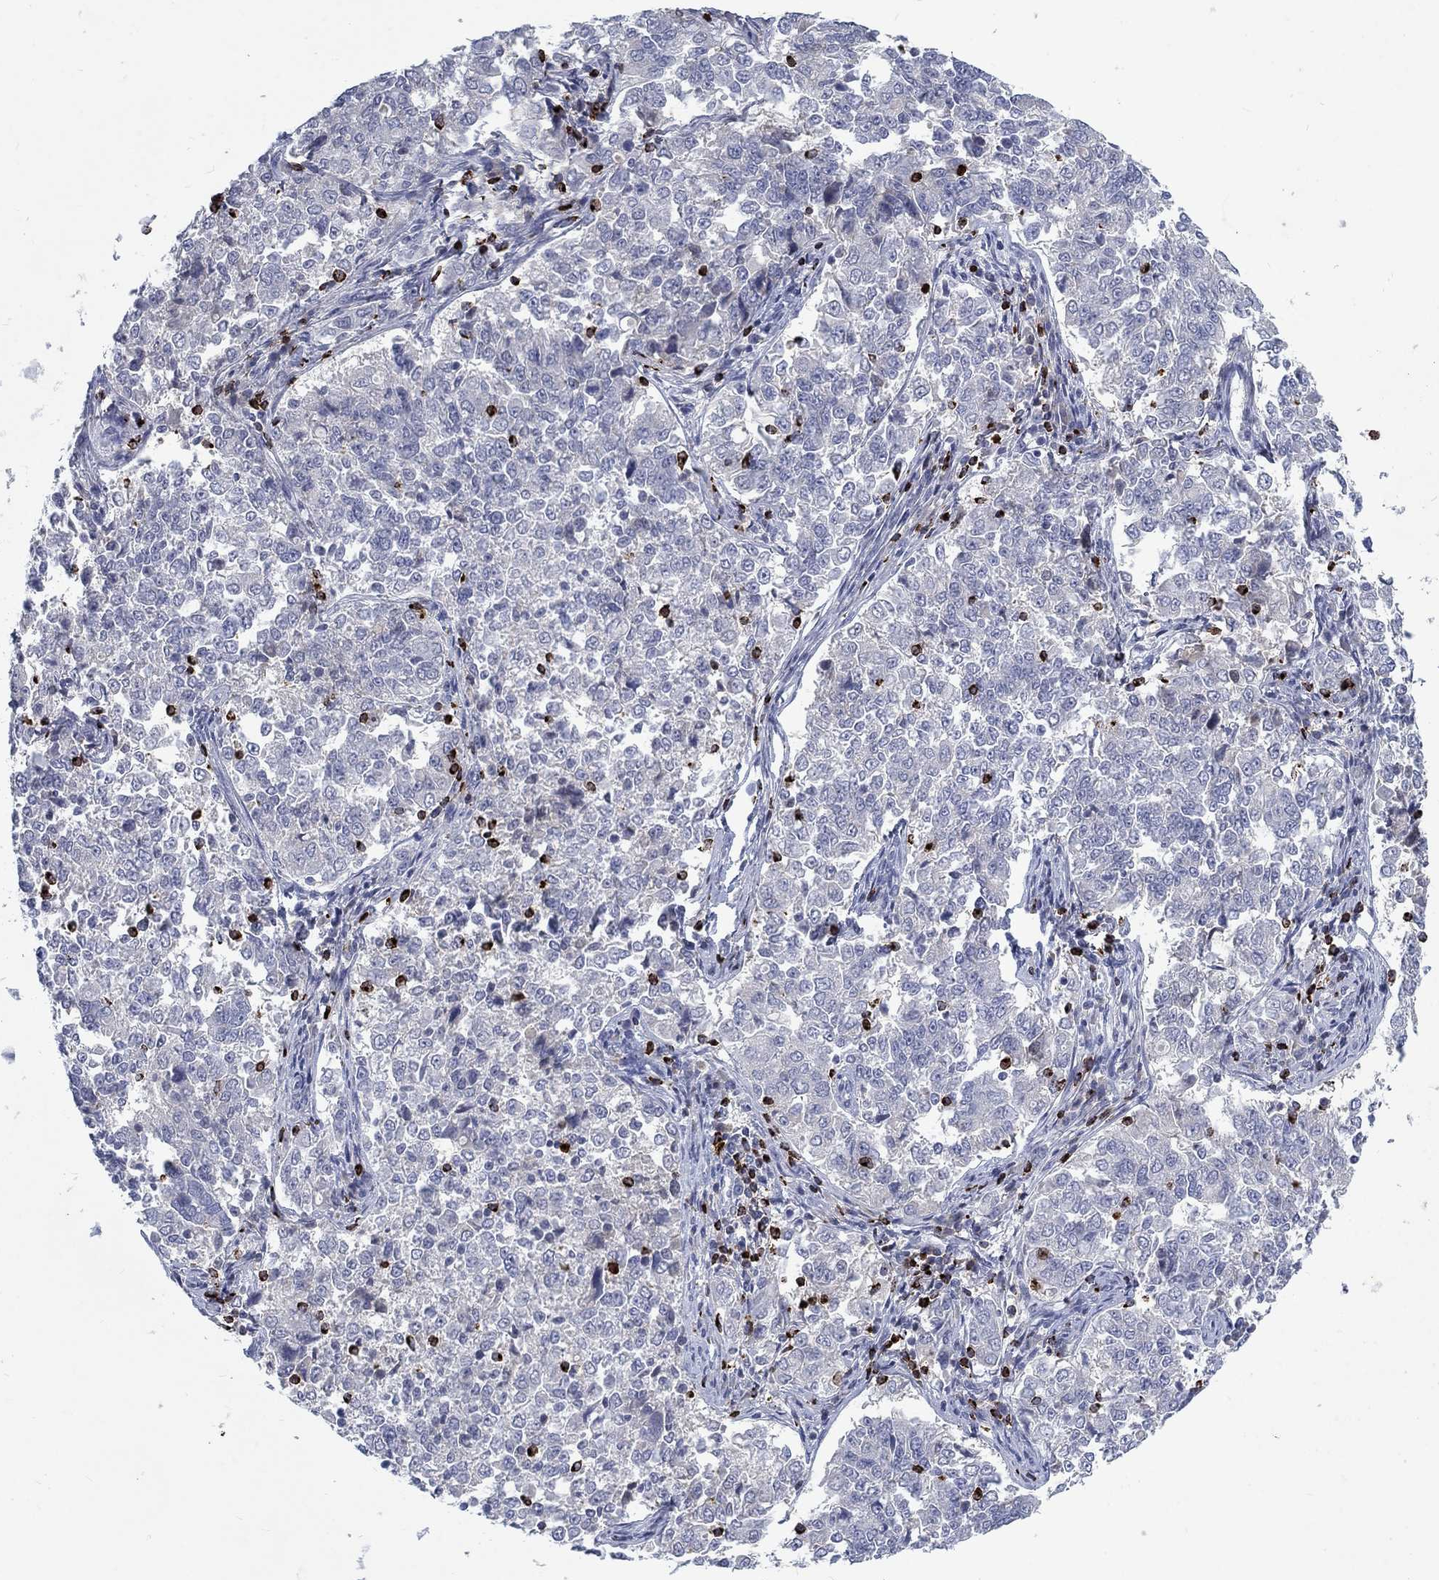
{"staining": {"intensity": "negative", "quantity": "none", "location": "none"}, "tissue": "endometrial cancer", "cell_type": "Tumor cells", "image_type": "cancer", "snomed": [{"axis": "morphology", "description": "Adenocarcinoma, NOS"}, {"axis": "topography", "description": "Endometrium"}], "caption": "Tumor cells show no significant protein positivity in adenocarcinoma (endometrial). (Stains: DAB (3,3'-diaminobenzidine) immunohistochemistry (IHC) with hematoxylin counter stain, Microscopy: brightfield microscopy at high magnification).", "gene": "GZMA", "patient": {"sex": "female", "age": 43}}